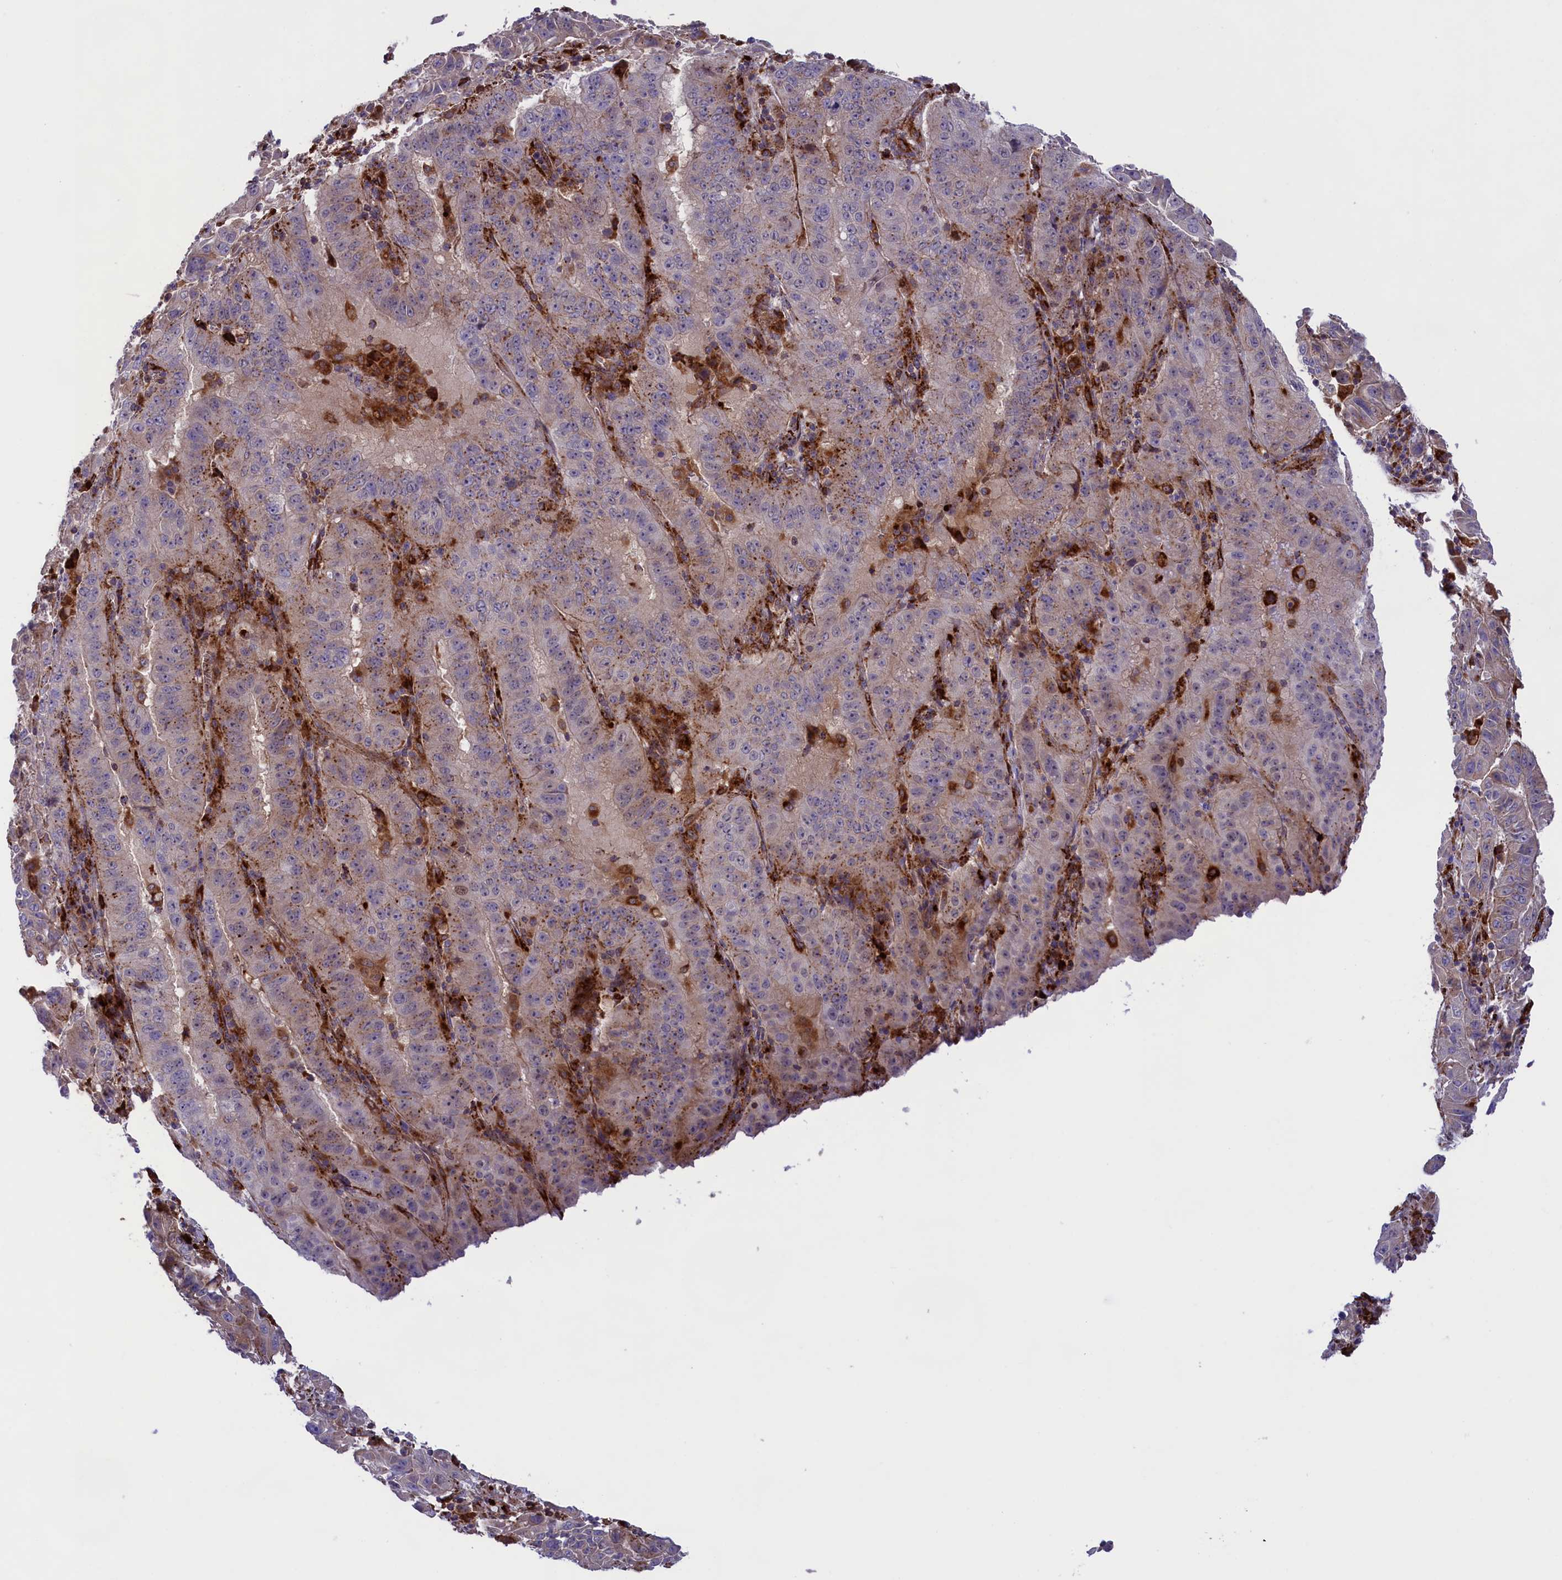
{"staining": {"intensity": "negative", "quantity": "none", "location": "none"}, "tissue": "pancreatic cancer", "cell_type": "Tumor cells", "image_type": "cancer", "snomed": [{"axis": "morphology", "description": "Adenocarcinoma, NOS"}, {"axis": "topography", "description": "Pancreas"}], "caption": "High power microscopy image of an immunohistochemistry histopathology image of pancreatic cancer (adenocarcinoma), revealing no significant staining in tumor cells.", "gene": "MAN2B1", "patient": {"sex": "male", "age": 63}}